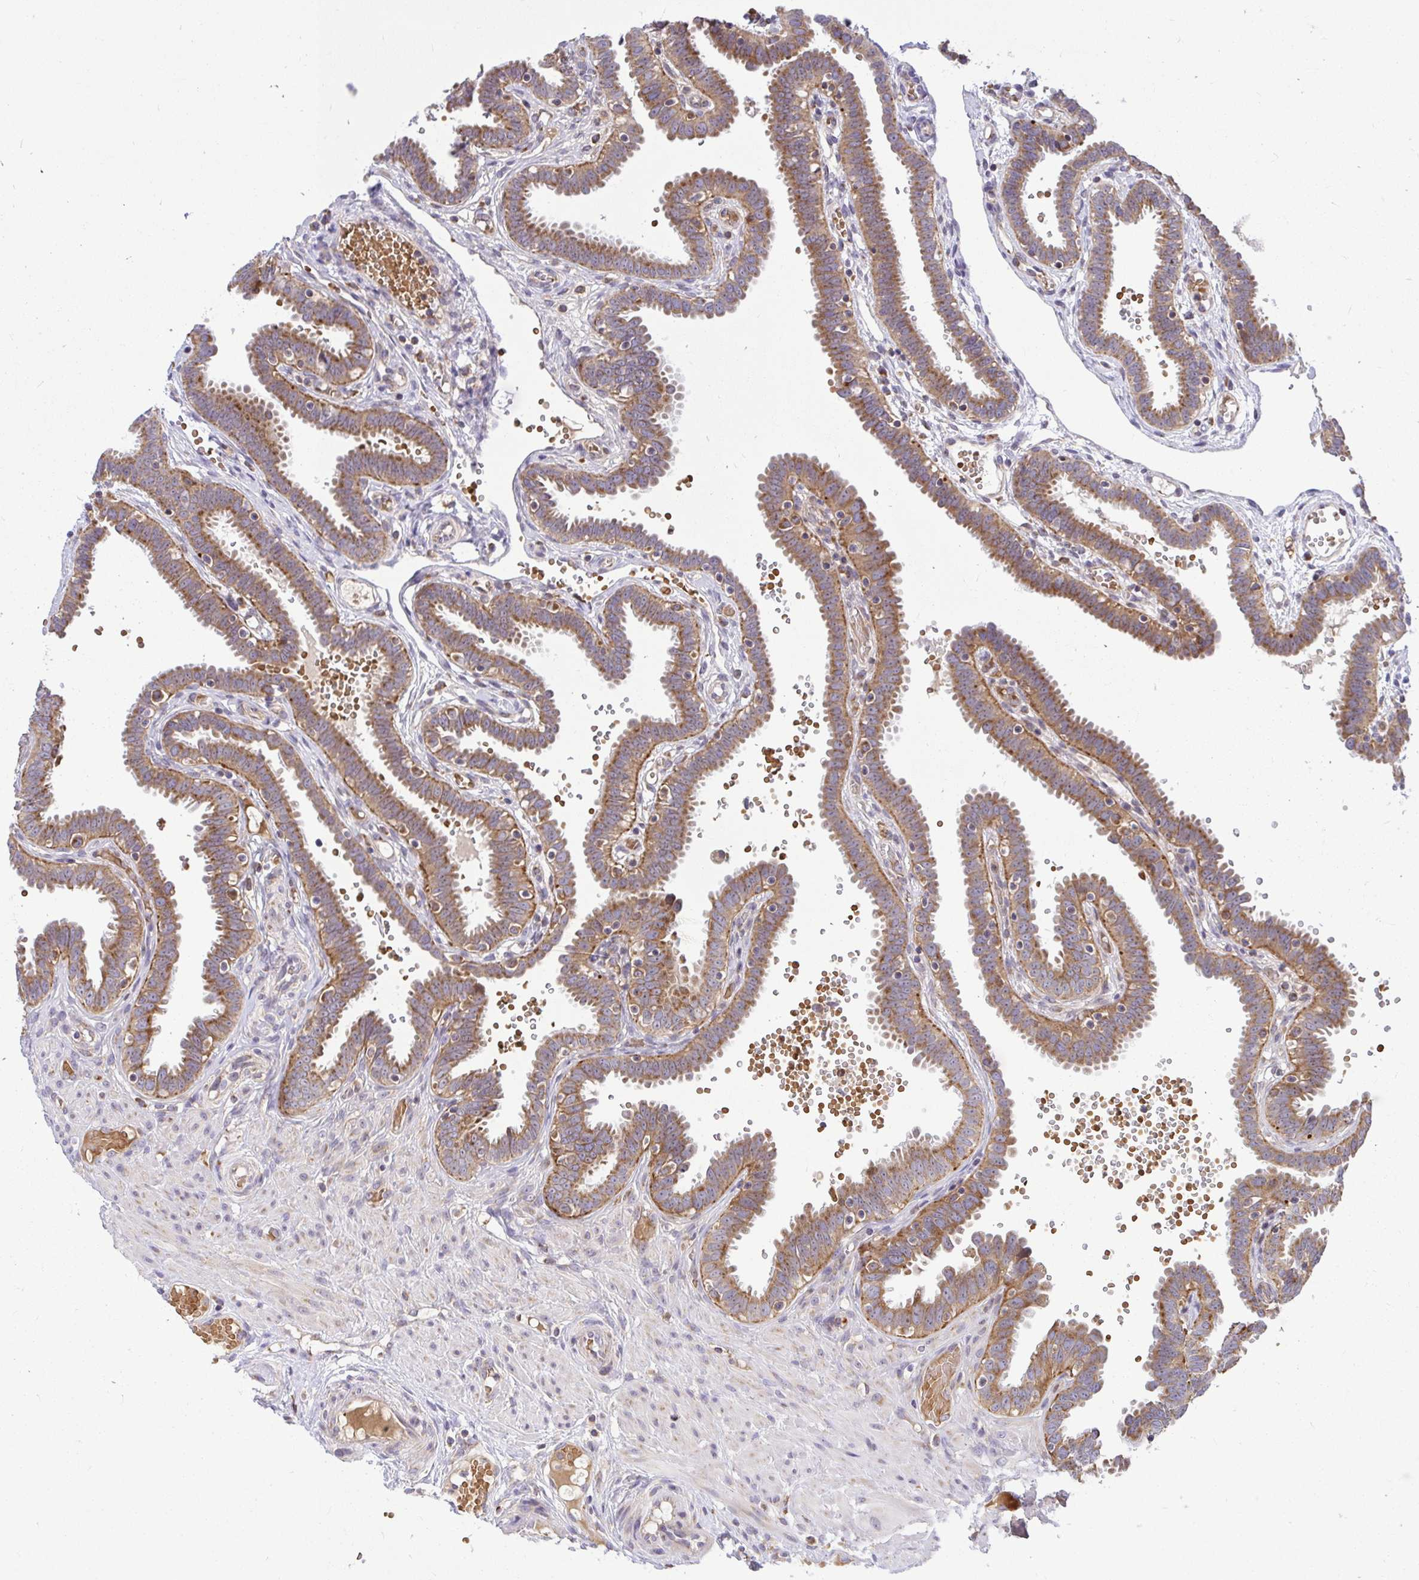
{"staining": {"intensity": "strong", "quantity": ">75%", "location": "cytoplasmic/membranous"}, "tissue": "fallopian tube", "cell_type": "Glandular cells", "image_type": "normal", "snomed": [{"axis": "morphology", "description": "Normal tissue, NOS"}, {"axis": "topography", "description": "Fallopian tube"}], "caption": "Fallopian tube stained with DAB IHC exhibits high levels of strong cytoplasmic/membranous staining in approximately >75% of glandular cells.", "gene": "VTI1B", "patient": {"sex": "female", "age": 37}}